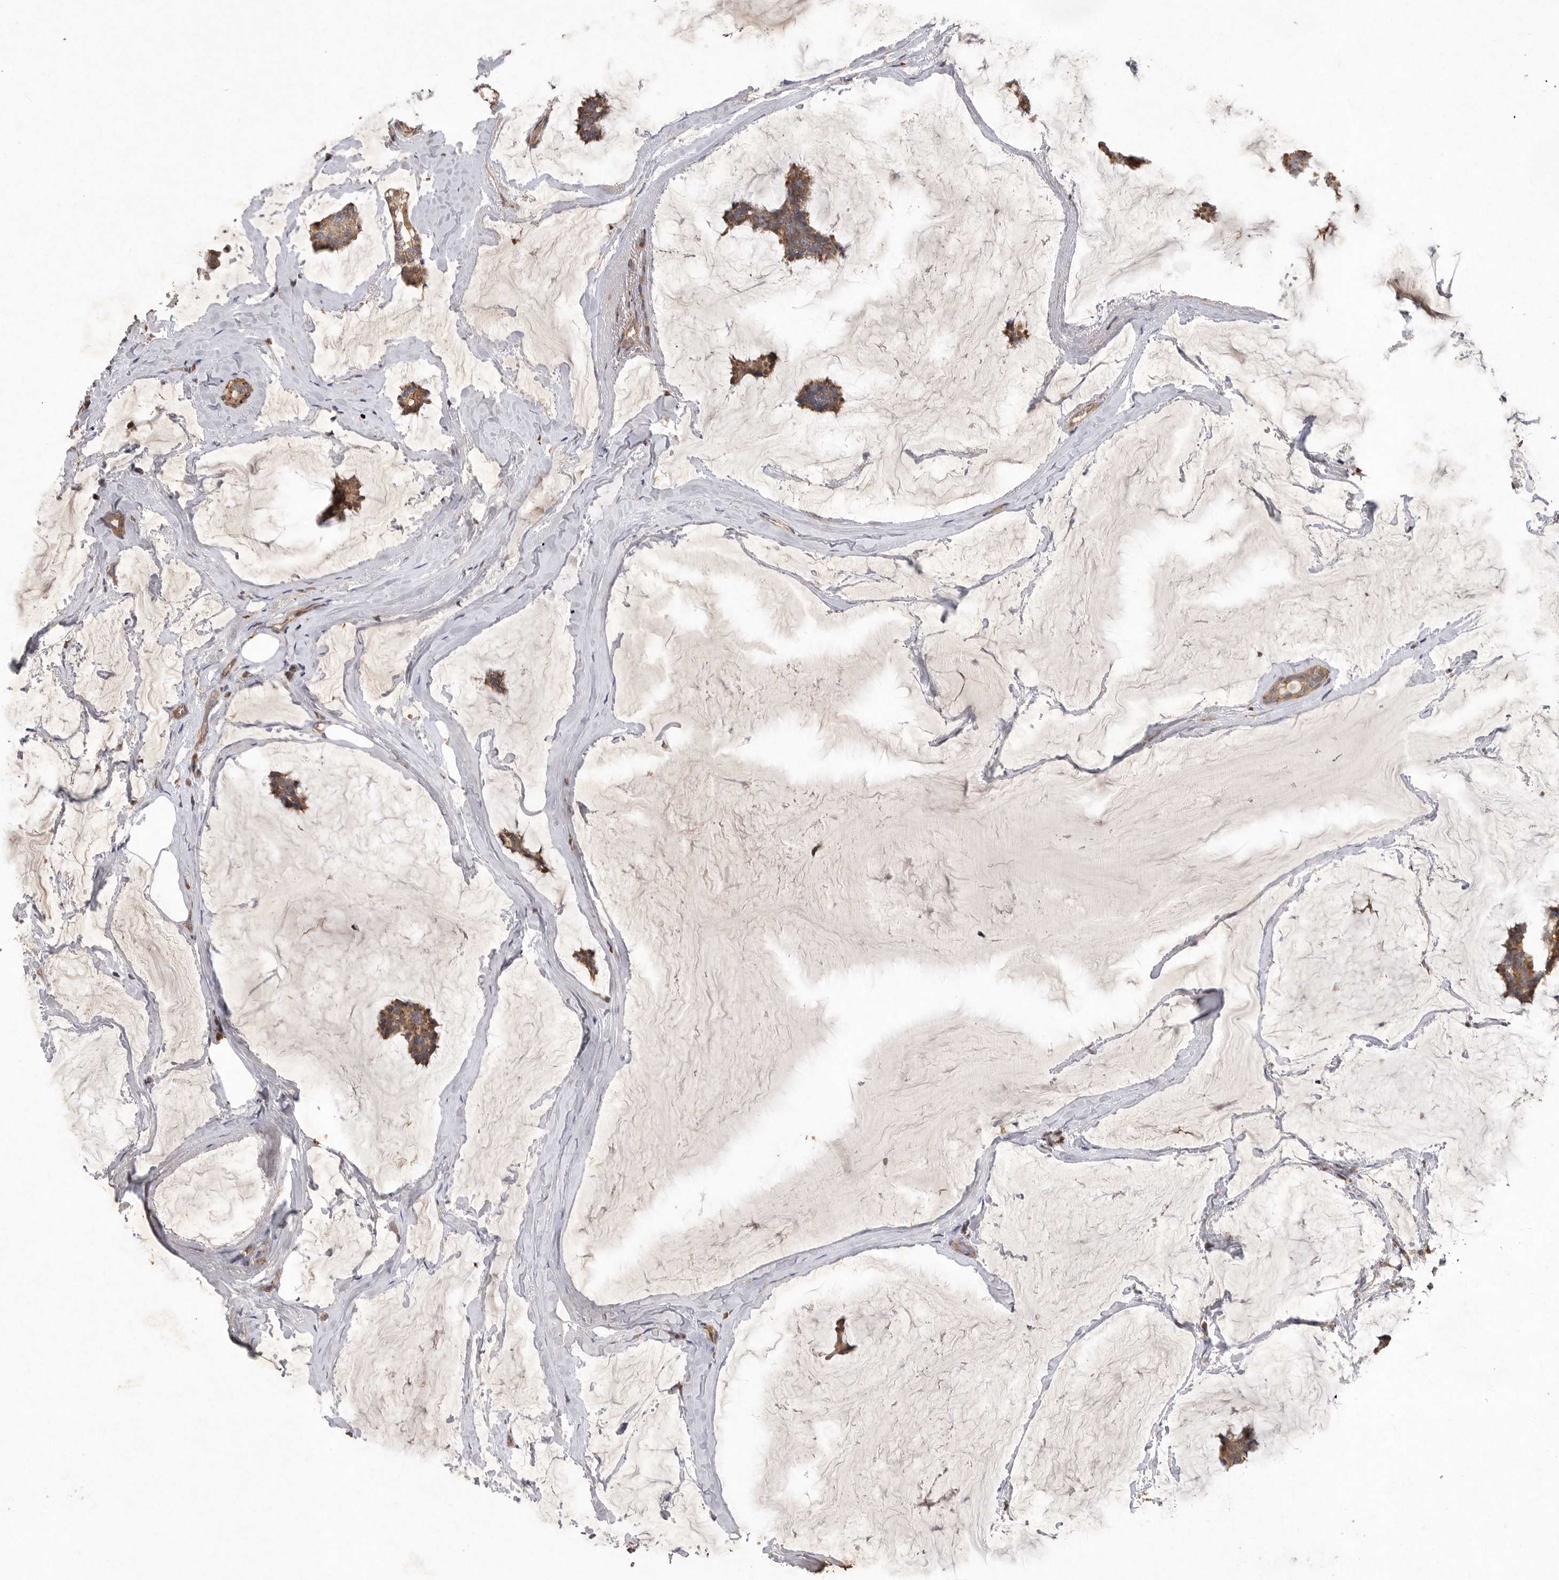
{"staining": {"intensity": "moderate", "quantity": ">75%", "location": "cytoplasmic/membranous"}, "tissue": "breast cancer", "cell_type": "Tumor cells", "image_type": "cancer", "snomed": [{"axis": "morphology", "description": "Duct carcinoma"}, {"axis": "topography", "description": "Breast"}], "caption": "Immunohistochemical staining of human breast invasive ductal carcinoma shows medium levels of moderate cytoplasmic/membranous expression in about >75% of tumor cells.", "gene": "MRPL41", "patient": {"sex": "female", "age": 93}}